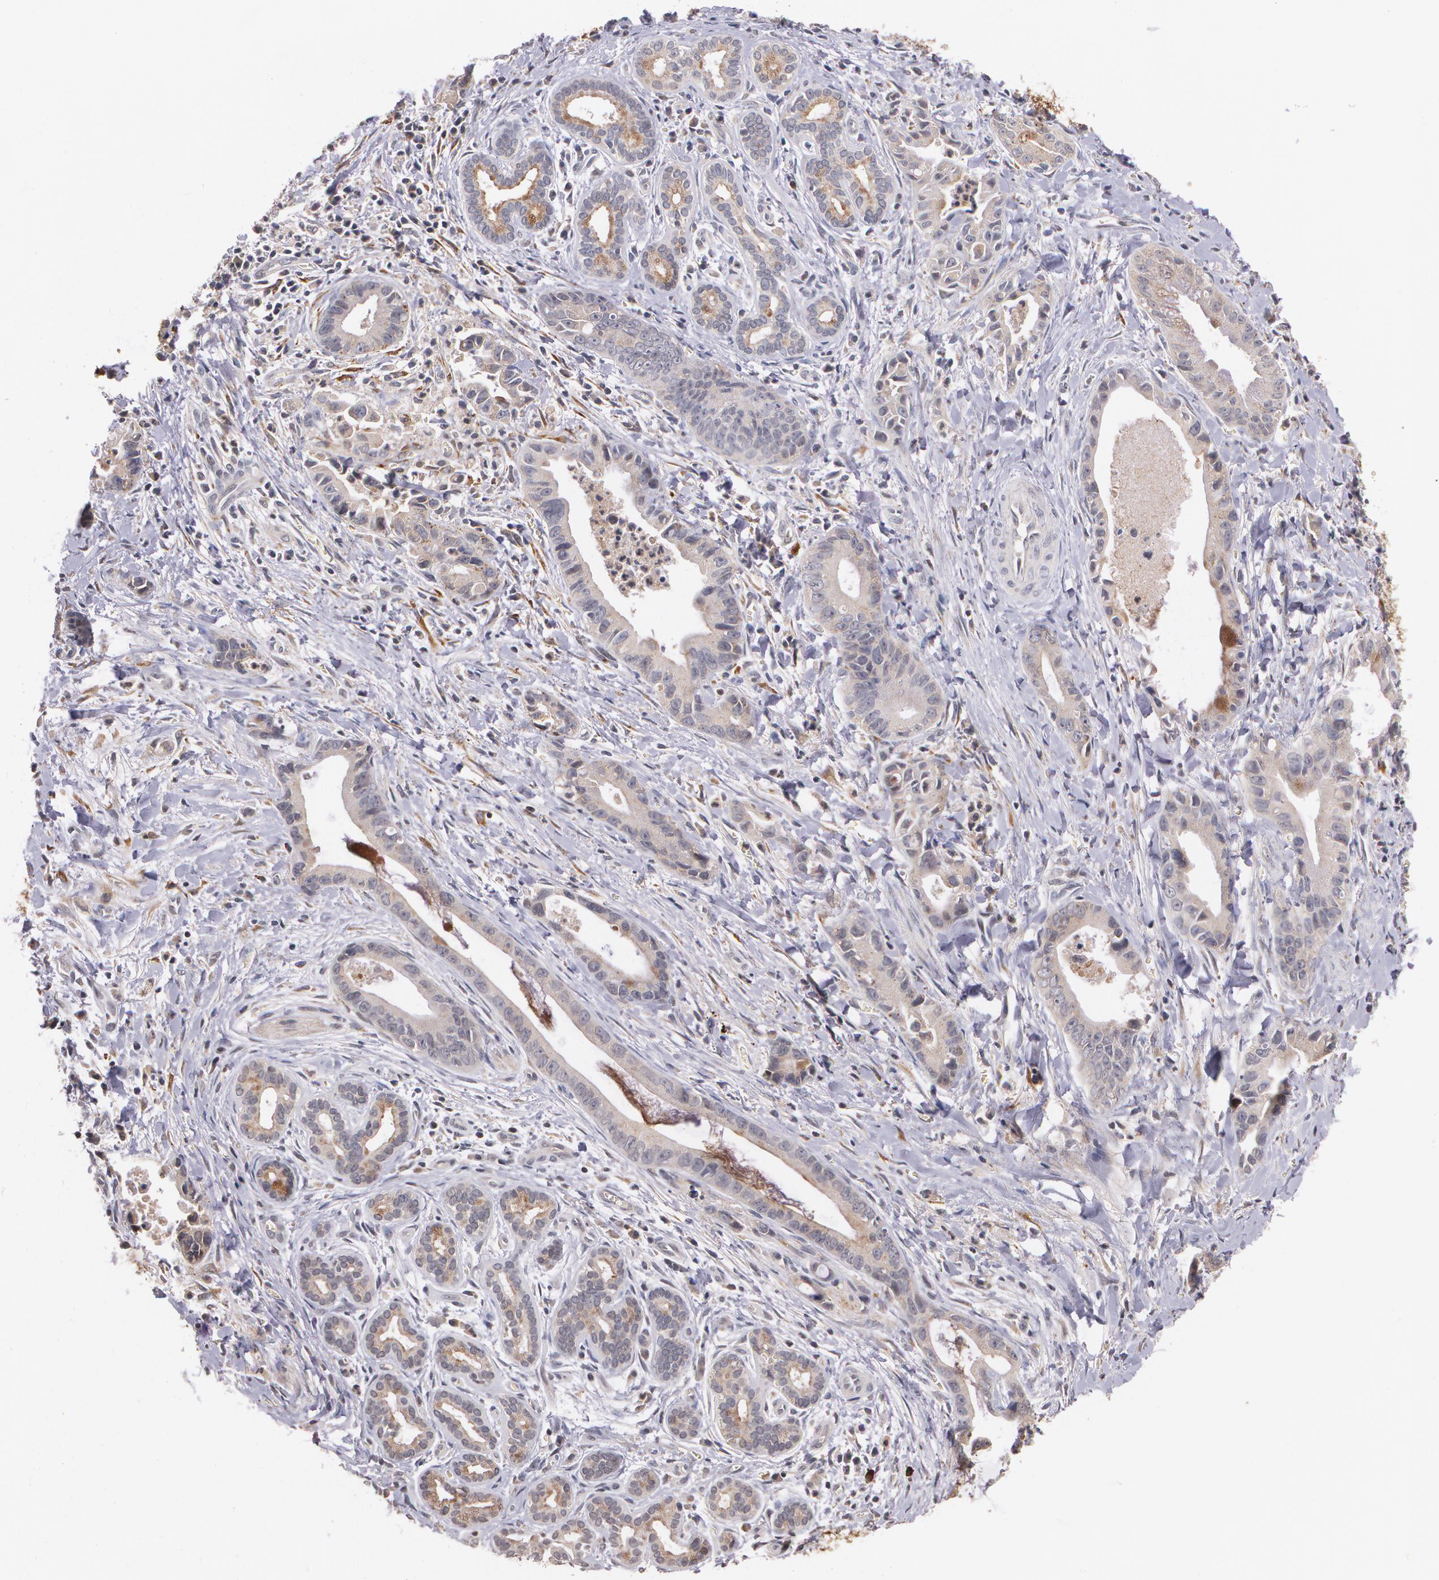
{"staining": {"intensity": "weak", "quantity": "25%-75%", "location": "cytoplasmic/membranous"}, "tissue": "liver cancer", "cell_type": "Tumor cells", "image_type": "cancer", "snomed": [{"axis": "morphology", "description": "Cholangiocarcinoma"}, {"axis": "topography", "description": "Liver"}], "caption": "Brown immunohistochemical staining in human liver cancer demonstrates weak cytoplasmic/membranous expression in about 25%-75% of tumor cells.", "gene": "IFNGR2", "patient": {"sex": "female", "age": 55}}